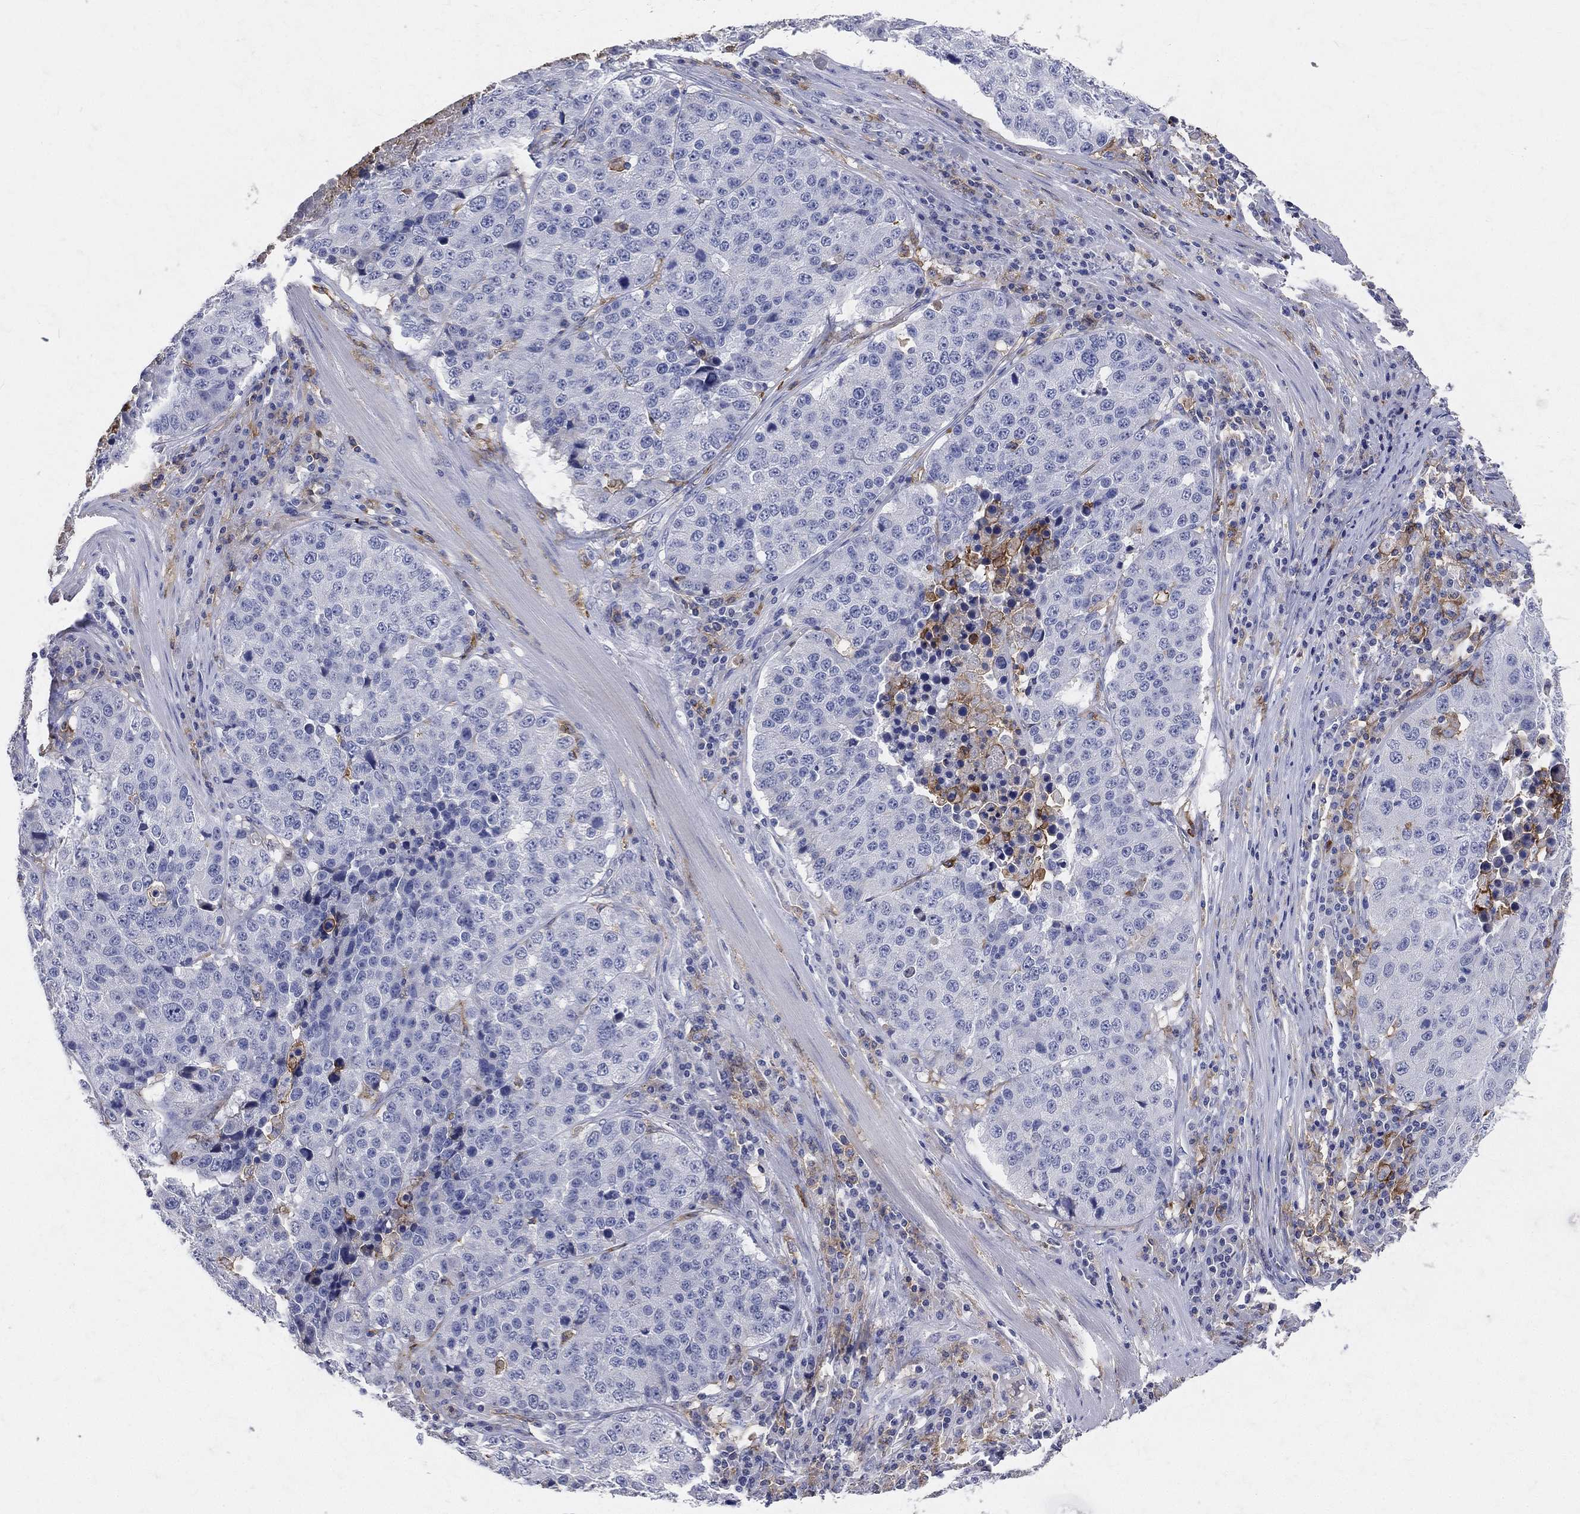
{"staining": {"intensity": "negative", "quantity": "none", "location": "none"}, "tissue": "stomach cancer", "cell_type": "Tumor cells", "image_type": "cancer", "snomed": [{"axis": "morphology", "description": "Adenocarcinoma, NOS"}, {"axis": "topography", "description": "Stomach"}], "caption": "Immunohistochemistry (IHC) of human stomach cancer shows no positivity in tumor cells. (DAB (3,3'-diaminobenzidine) immunohistochemistry (IHC), high magnification).", "gene": "CD33", "patient": {"sex": "male", "age": 71}}